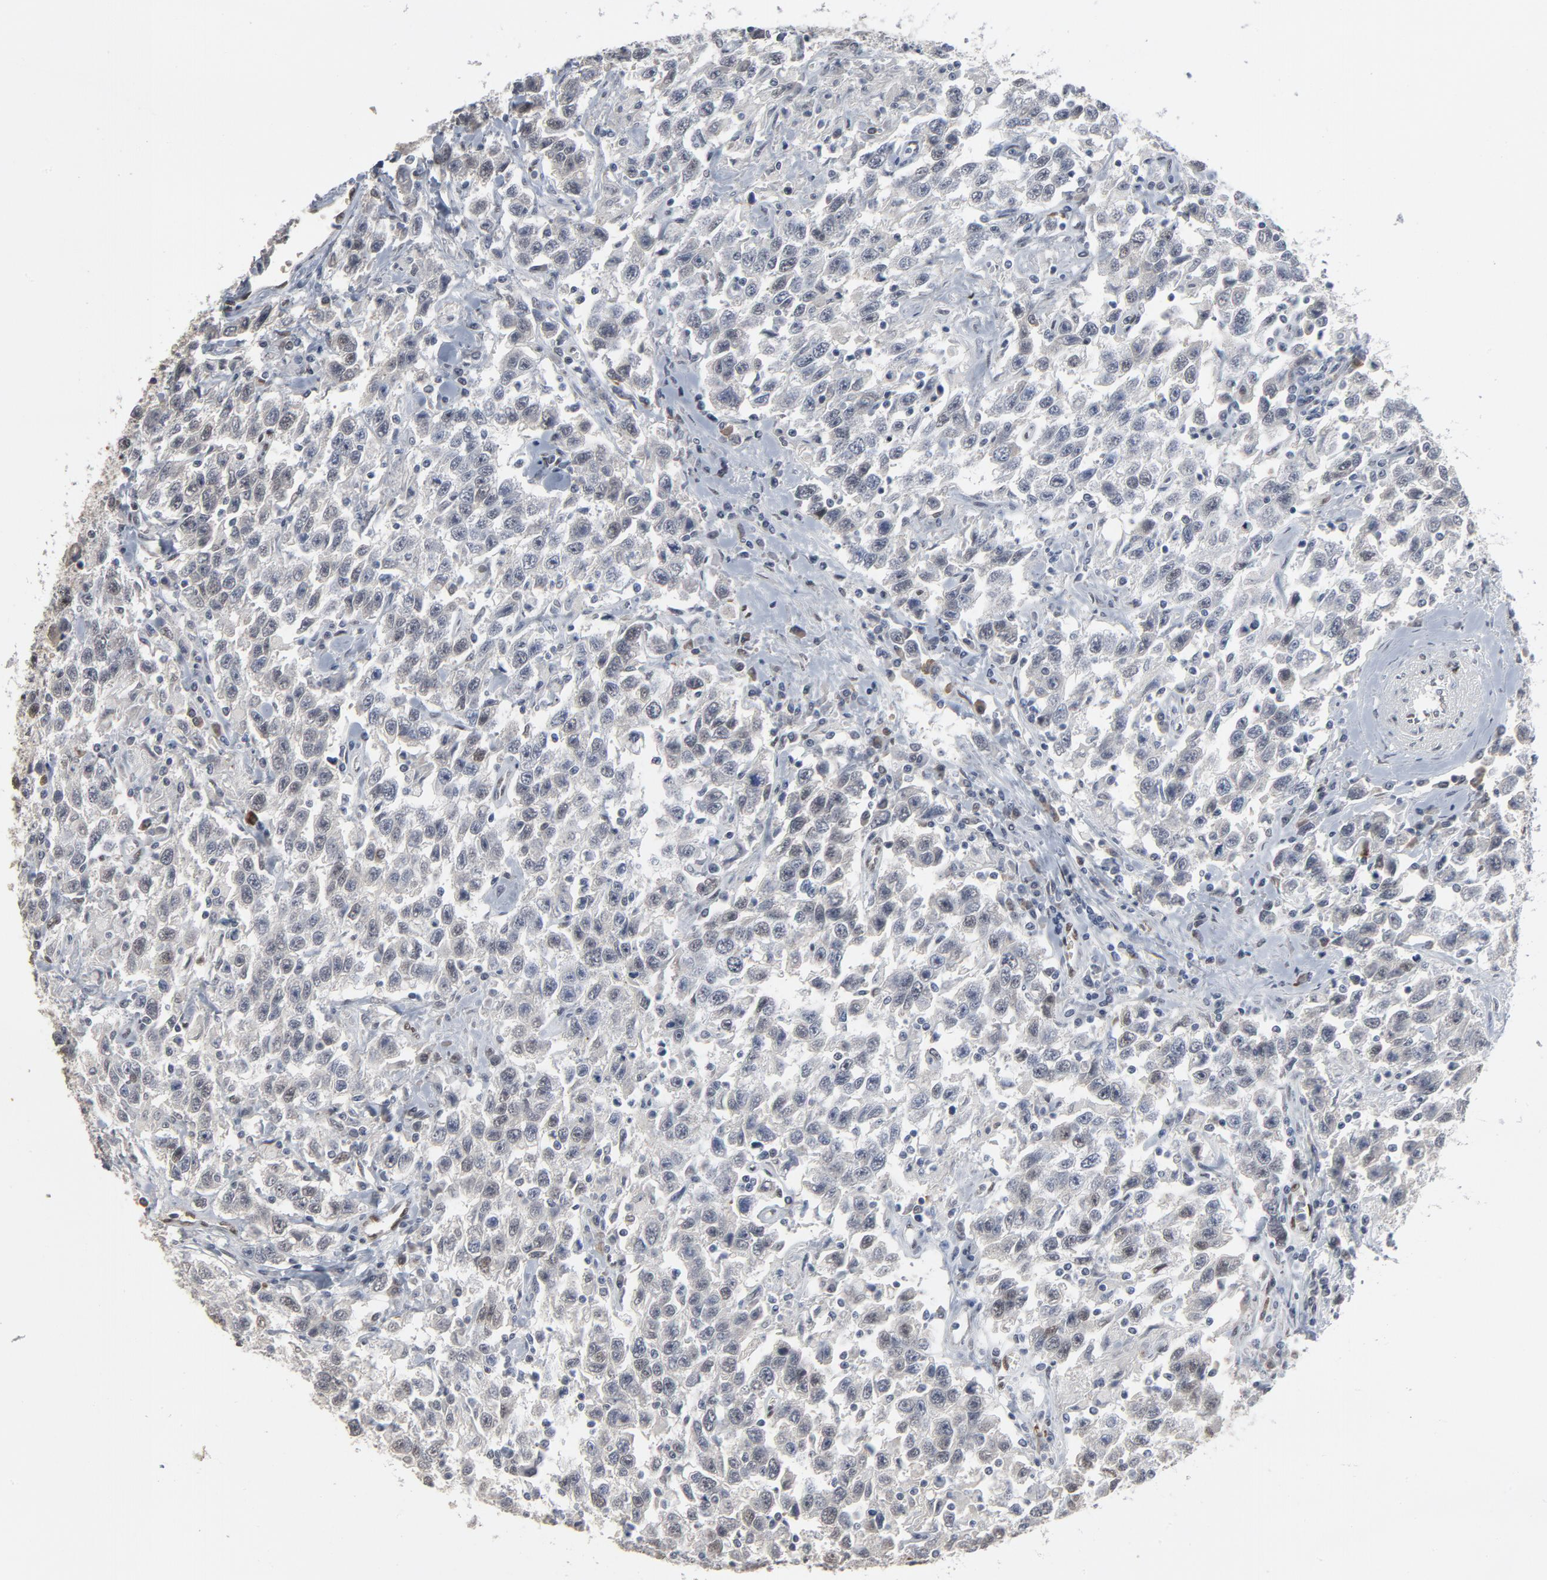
{"staining": {"intensity": "weak", "quantity": "<25%", "location": "nuclear"}, "tissue": "testis cancer", "cell_type": "Tumor cells", "image_type": "cancer", "snomed": [{"axis": "morphology", "description": "Seminoma, NOS"}, {"axis": "topography", "description": "Testis"}], "caption": "DAB immunohistochemical staining of human testis cancer (seminoma) shows no significant expression in tumor cells.", "gene": "ATF7", "patient": {"sex": "male", "age": 41}}